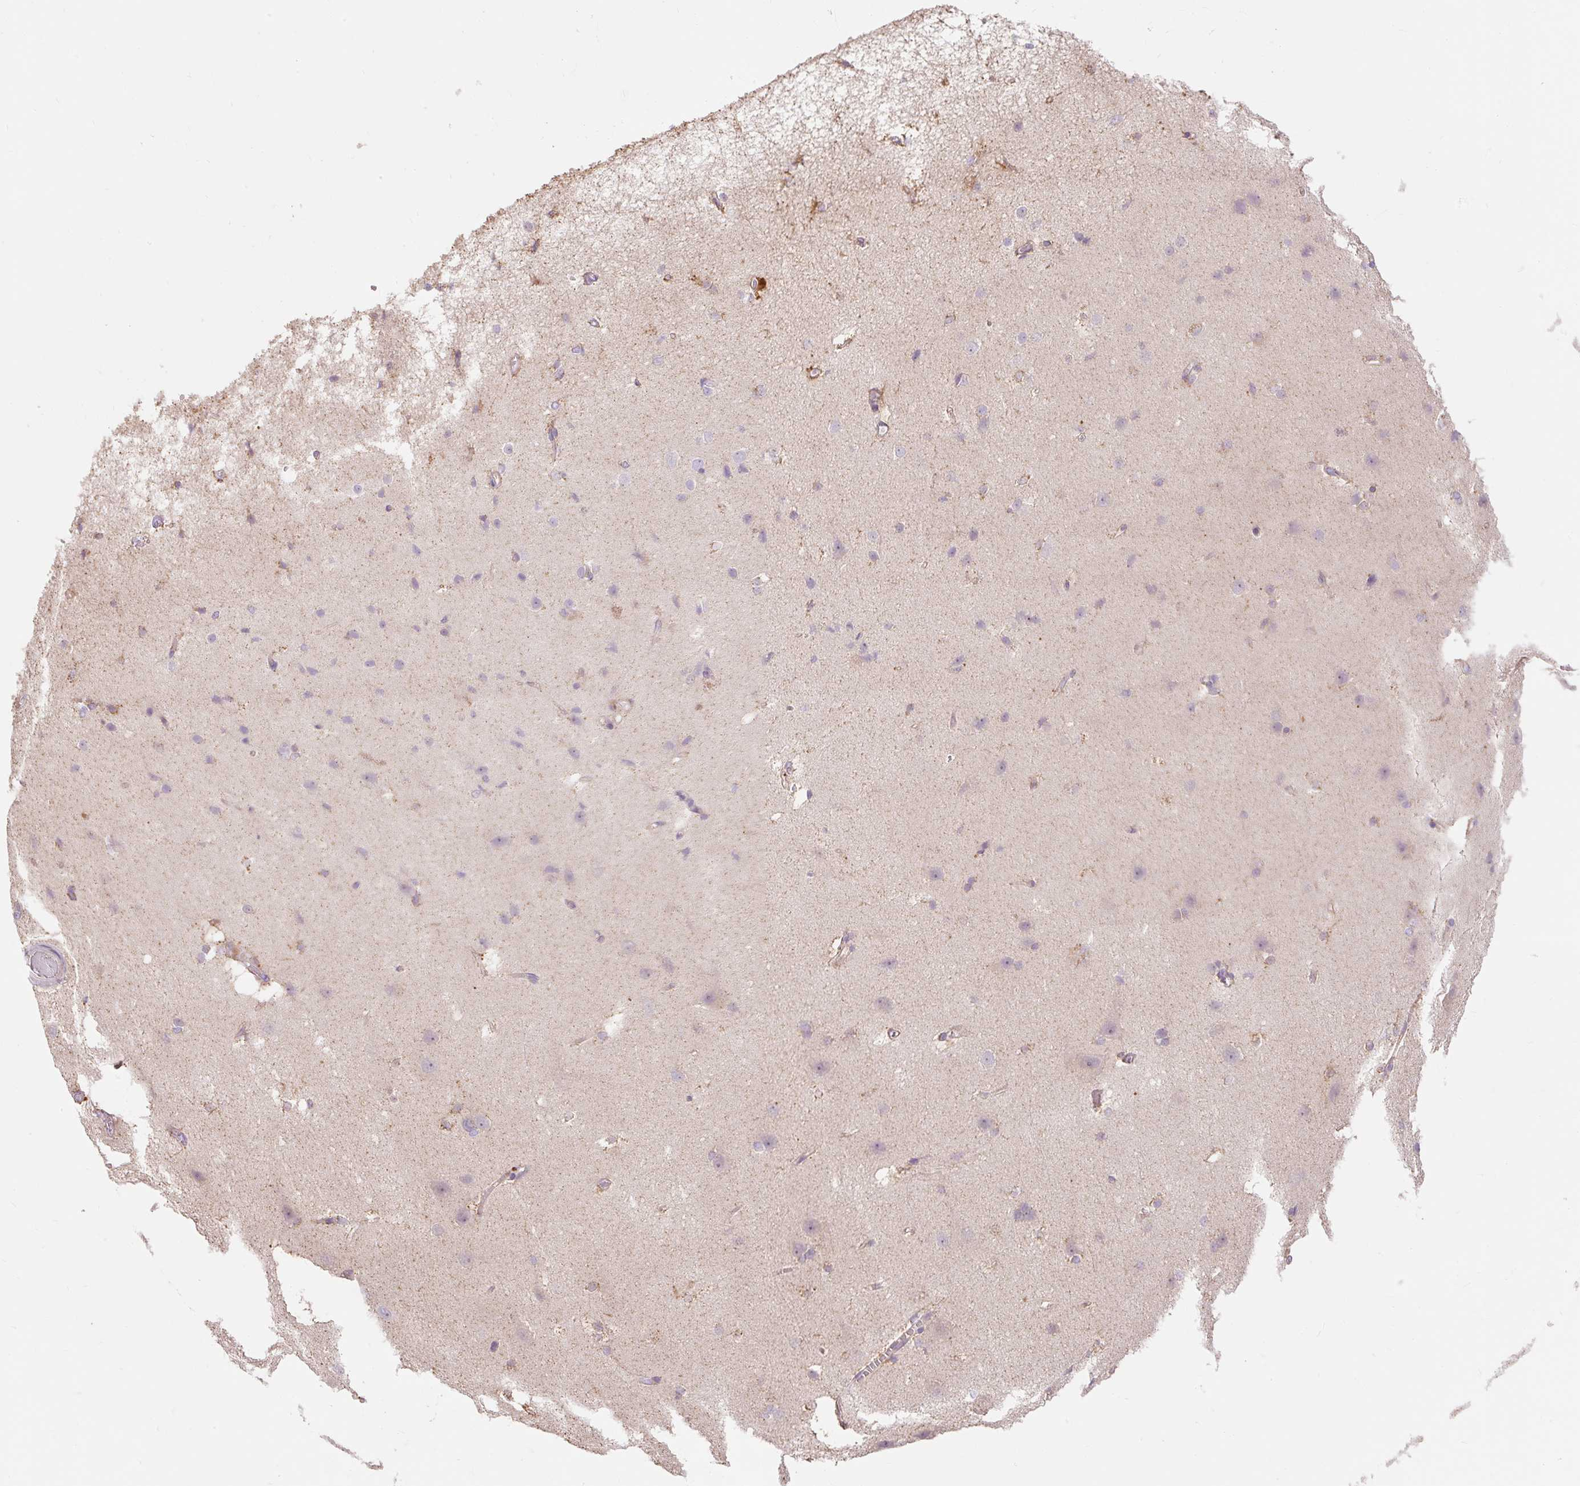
{"staining": {"intensity": "moderate", "quantity": "25%-75%", "location": "cytoplasmic/membranous"}, "tissue": "cerebral cortex", "cell_type": "Endothelial cells", "image_type": "normal", "snomed": [{"axis": "morphology", "description": "Normal tissue, NOS"}, {"axis": "topography", "description": "Cerebral cortex"}], "caption": "Human cerebral cortex stained for a protein (brown) exhibits moderate cytoplasmic/membranous positive staining in approximately 25%-75% of endothelial cells.", "gene": "DHX35", "patient": {"sex": "male", "age": 37}}